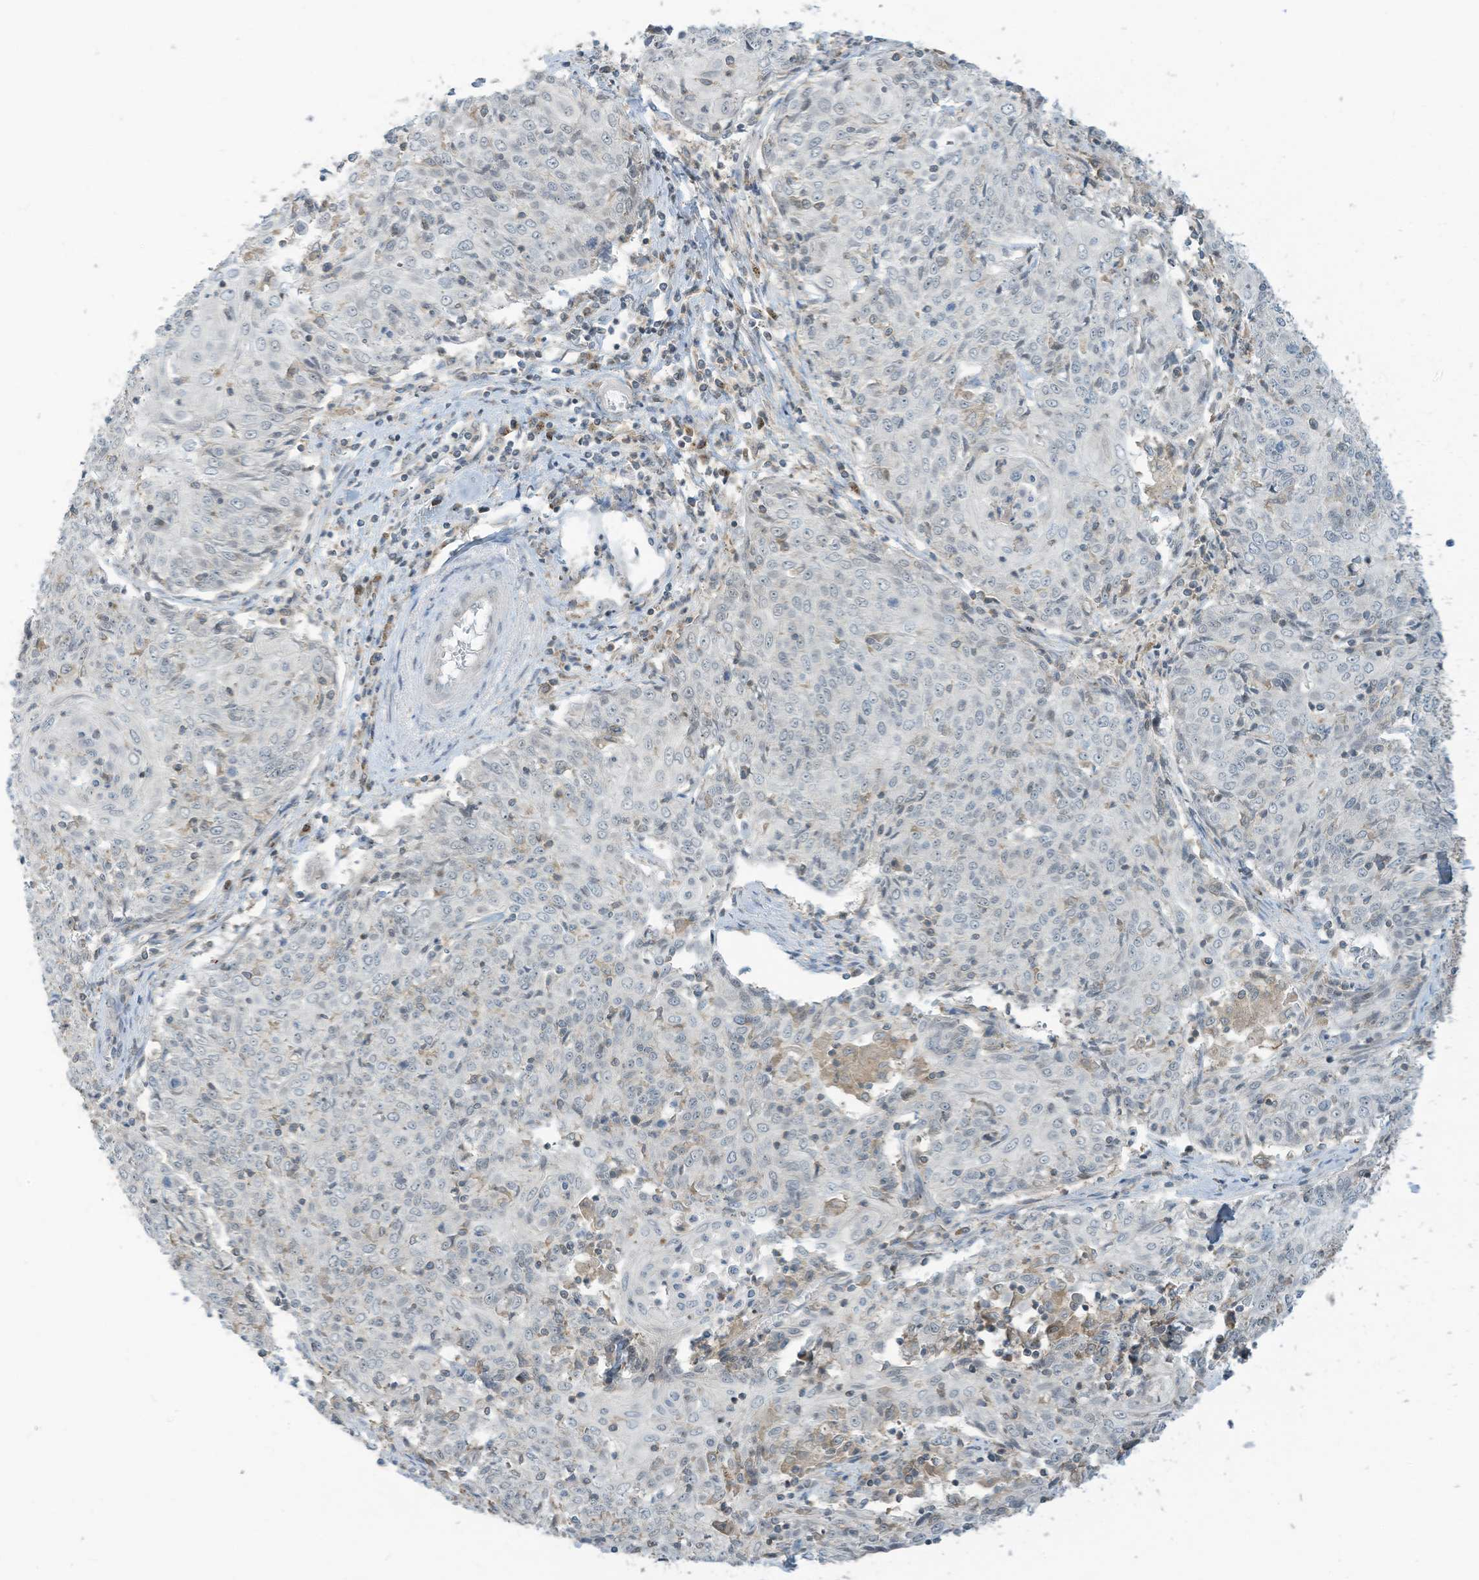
{"staining": {"intensity": "negative", "quantity": "none", "location": "none"}, "tissue": "cervical cancer", "cell_type": "Tumor cells", "image_type": "cancer", "snomed": [{"axis": "morphology", "description": "Squamous cell carcinoma, NOS"}, {"axis": "topography", "description": "Cervix"}], "caption": "Human cervical cancer (squamous cell carcinoma) stained for a protein using IHC demonstrates no staining in tumor cells.", "gene": "PARVG", "patient": {"sex": "female", "age": 48}}